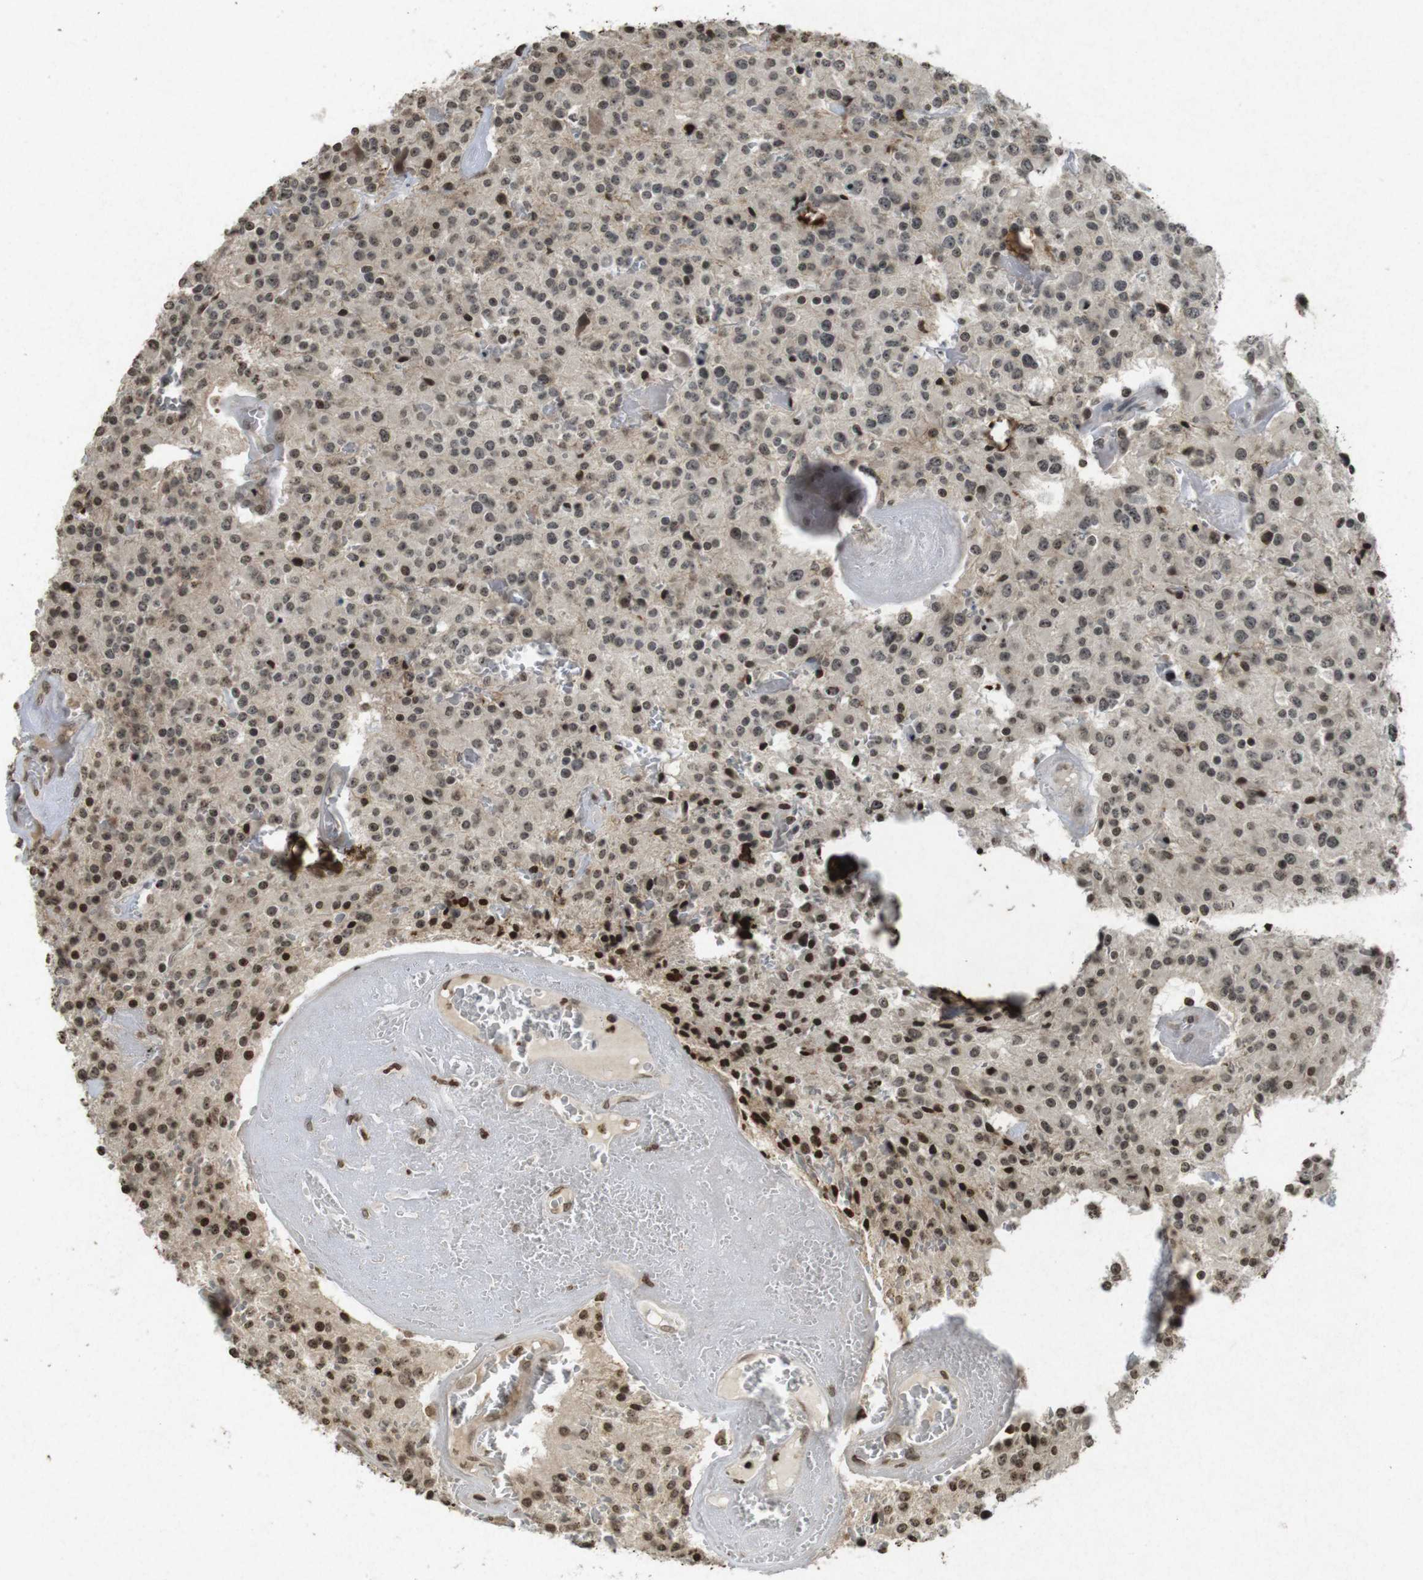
{"staining": {"intensity": "moderate", "quantity": "25%-75%", "location": "nuclear"}, "tissue": "glioma", "cell_type": "Tumor cells", "image_type": "cancer", "snomed": [{"axis": "morphology", "description": "Glioma, malignant, Low grade"}, {"axis": "topography", "description": "Brain"}], "caption": "Glioma was stained to show a protein in brown. There is medium levels of moderate nuclear staining in approximately 25%-75% of tumor cells.", "gene": "FOXA3", "patient": {"sex": "male", "age": 58}}